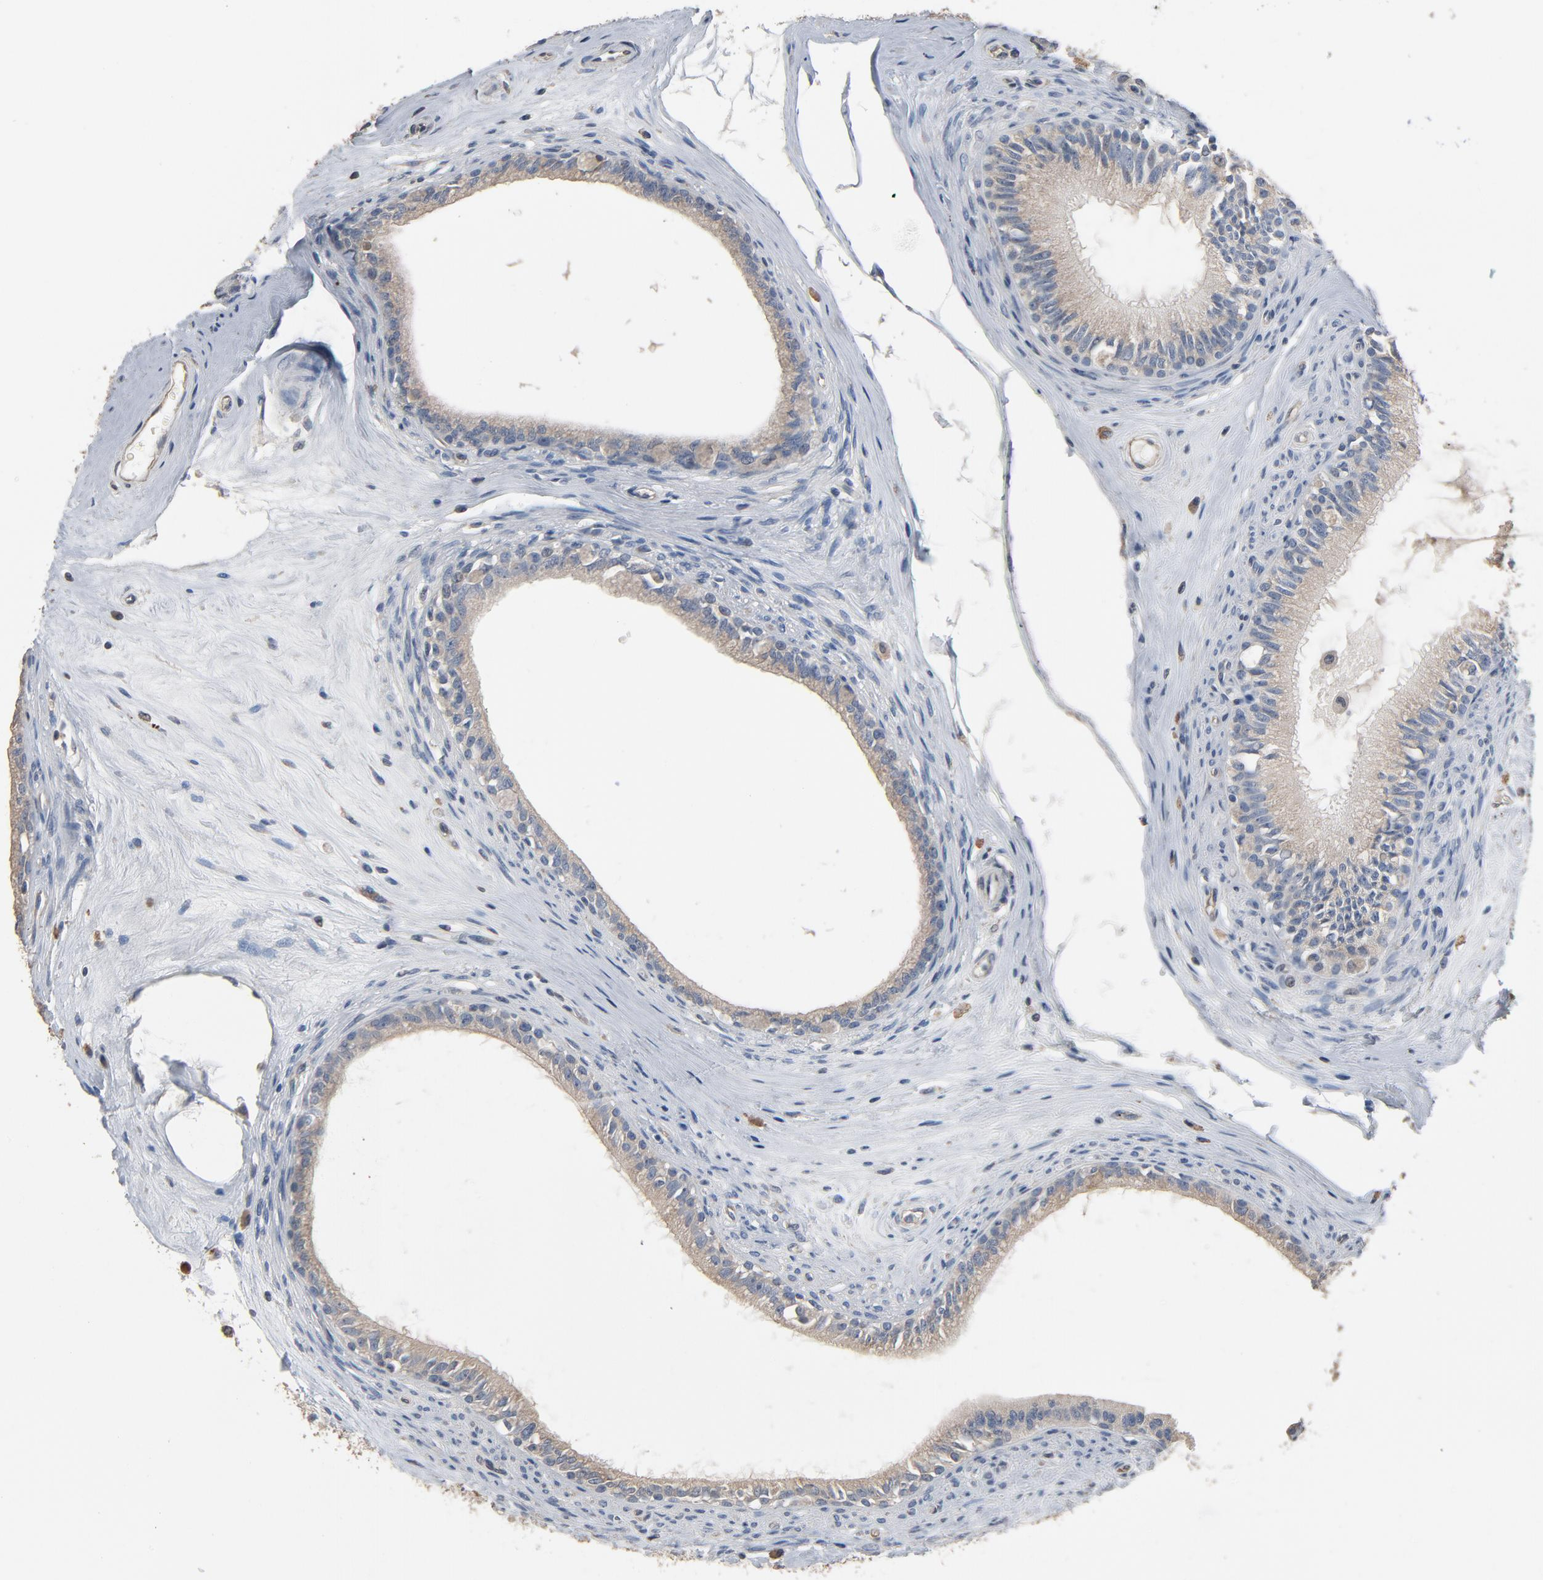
{"staining": {"intensity": "weak", "quantity": ">75%", "location": "cytoplasmic/membranous"}, "tissue": "epididymis", "cell_type": "Glandular cells", "image_type": "normal", "snomed": [{"axis": "morphology", "description": "Normal tissue, NOS"}, {"axis": "morphology", "description": "Inflammation, NOS"}, {"axis": "topography", "description": "Epididymis"}], "caption": "A high-resolution micrograph shows immunohistochemistry (IHC) staining of benign epididymis, which reveals weak cytoplasmic/membranous expression in approximately >75% of glandular cells. Nuclei are stained in blue.", "gene": "SOX6", "patient": {"sex": "male", "age": 84}}